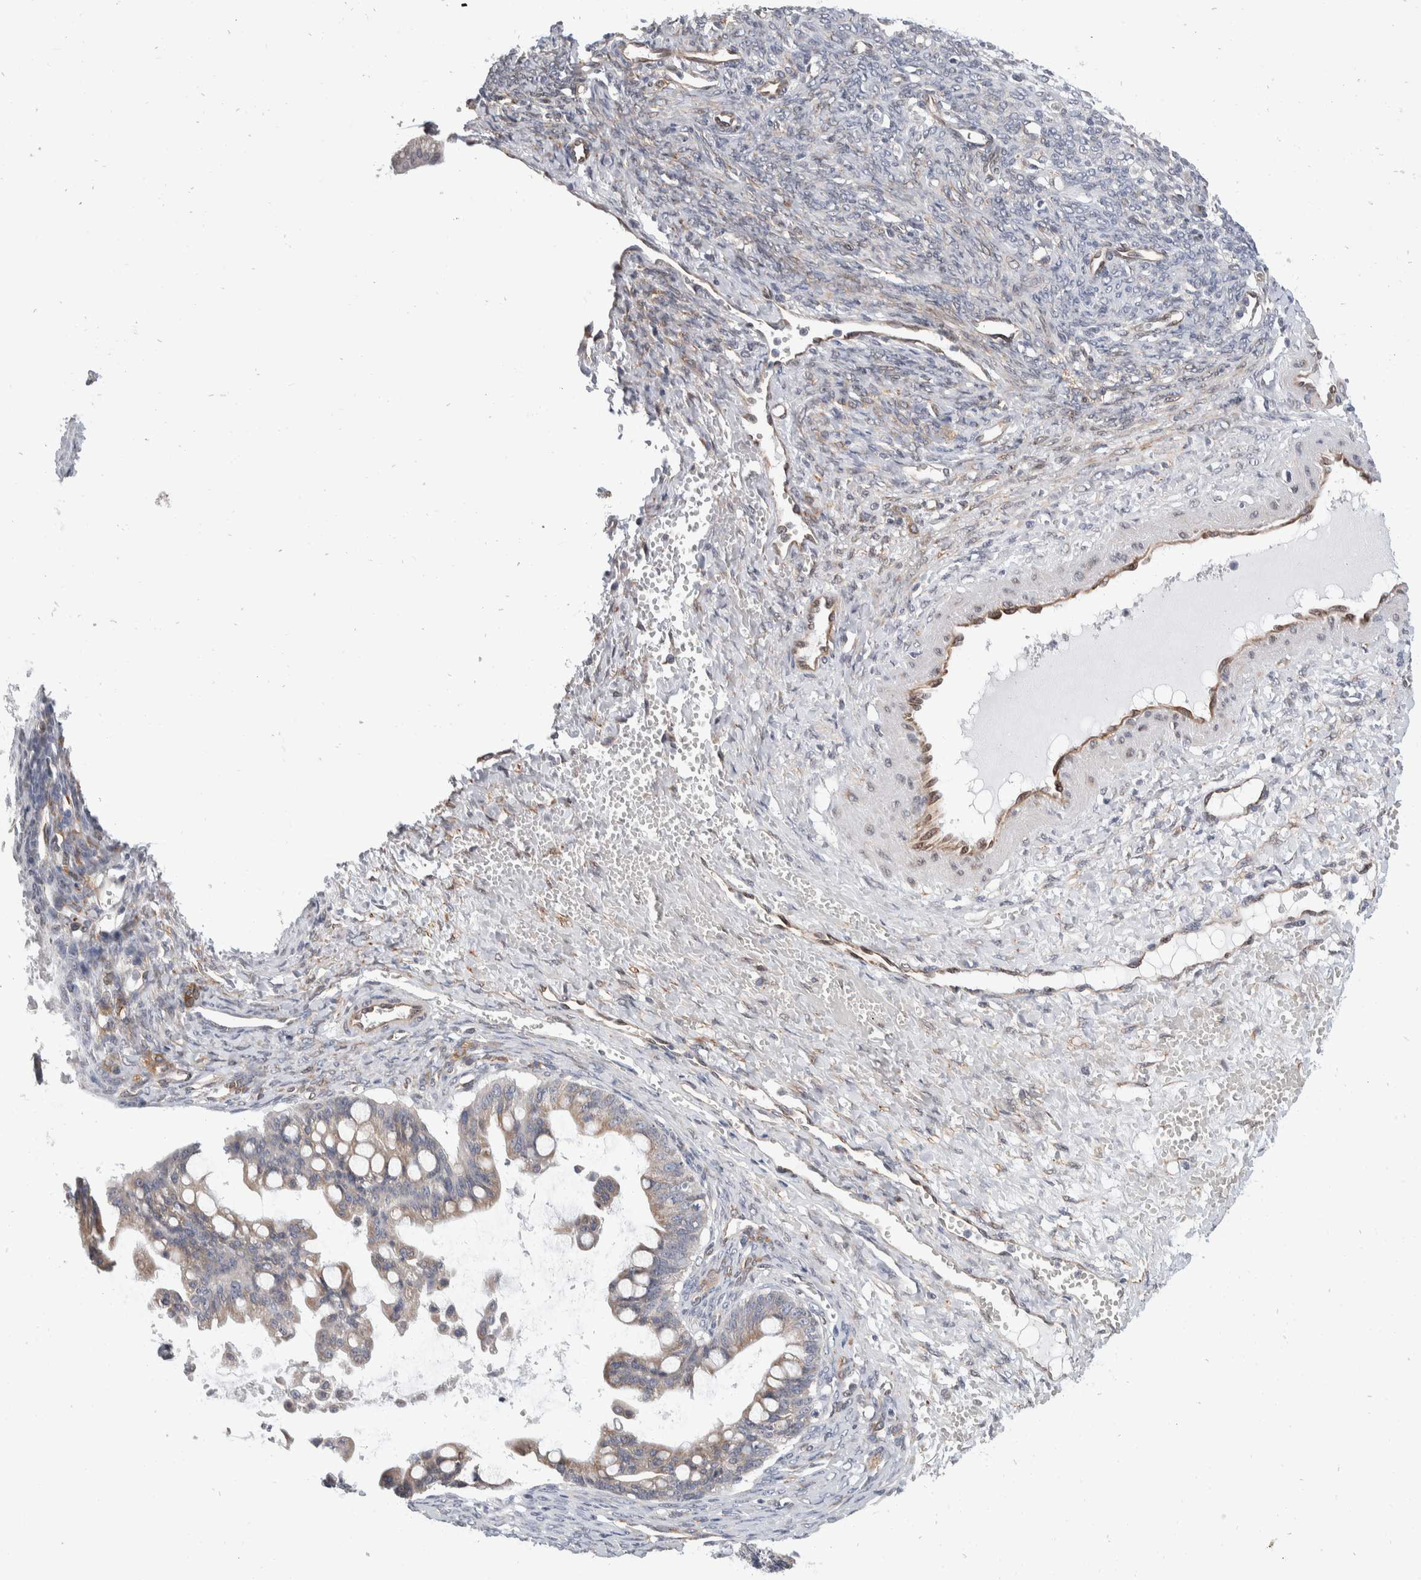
{"staining": {"intensity": "weak", "quantity": ">75%", "location": "cytoplasmic/membranous"}, "tissue": "ovarian cancer", "cell_type": "Tumor cells", "image_type": "cancer", "snomed": [{"axis": "morphology", "description": "Cystadenocarcinoma, mucinous, NOS"}, {"axis": "topography", "description": "Ovary"}], "caption": "Human ovarian mucinous cystadenocarcinoma stained with a brown dye shows weak cytoplasmic/membranous positive staining in about >75% of tumor cells.", "gene": "TMEM245", "patient": {"sex": "female", "age": 73}}